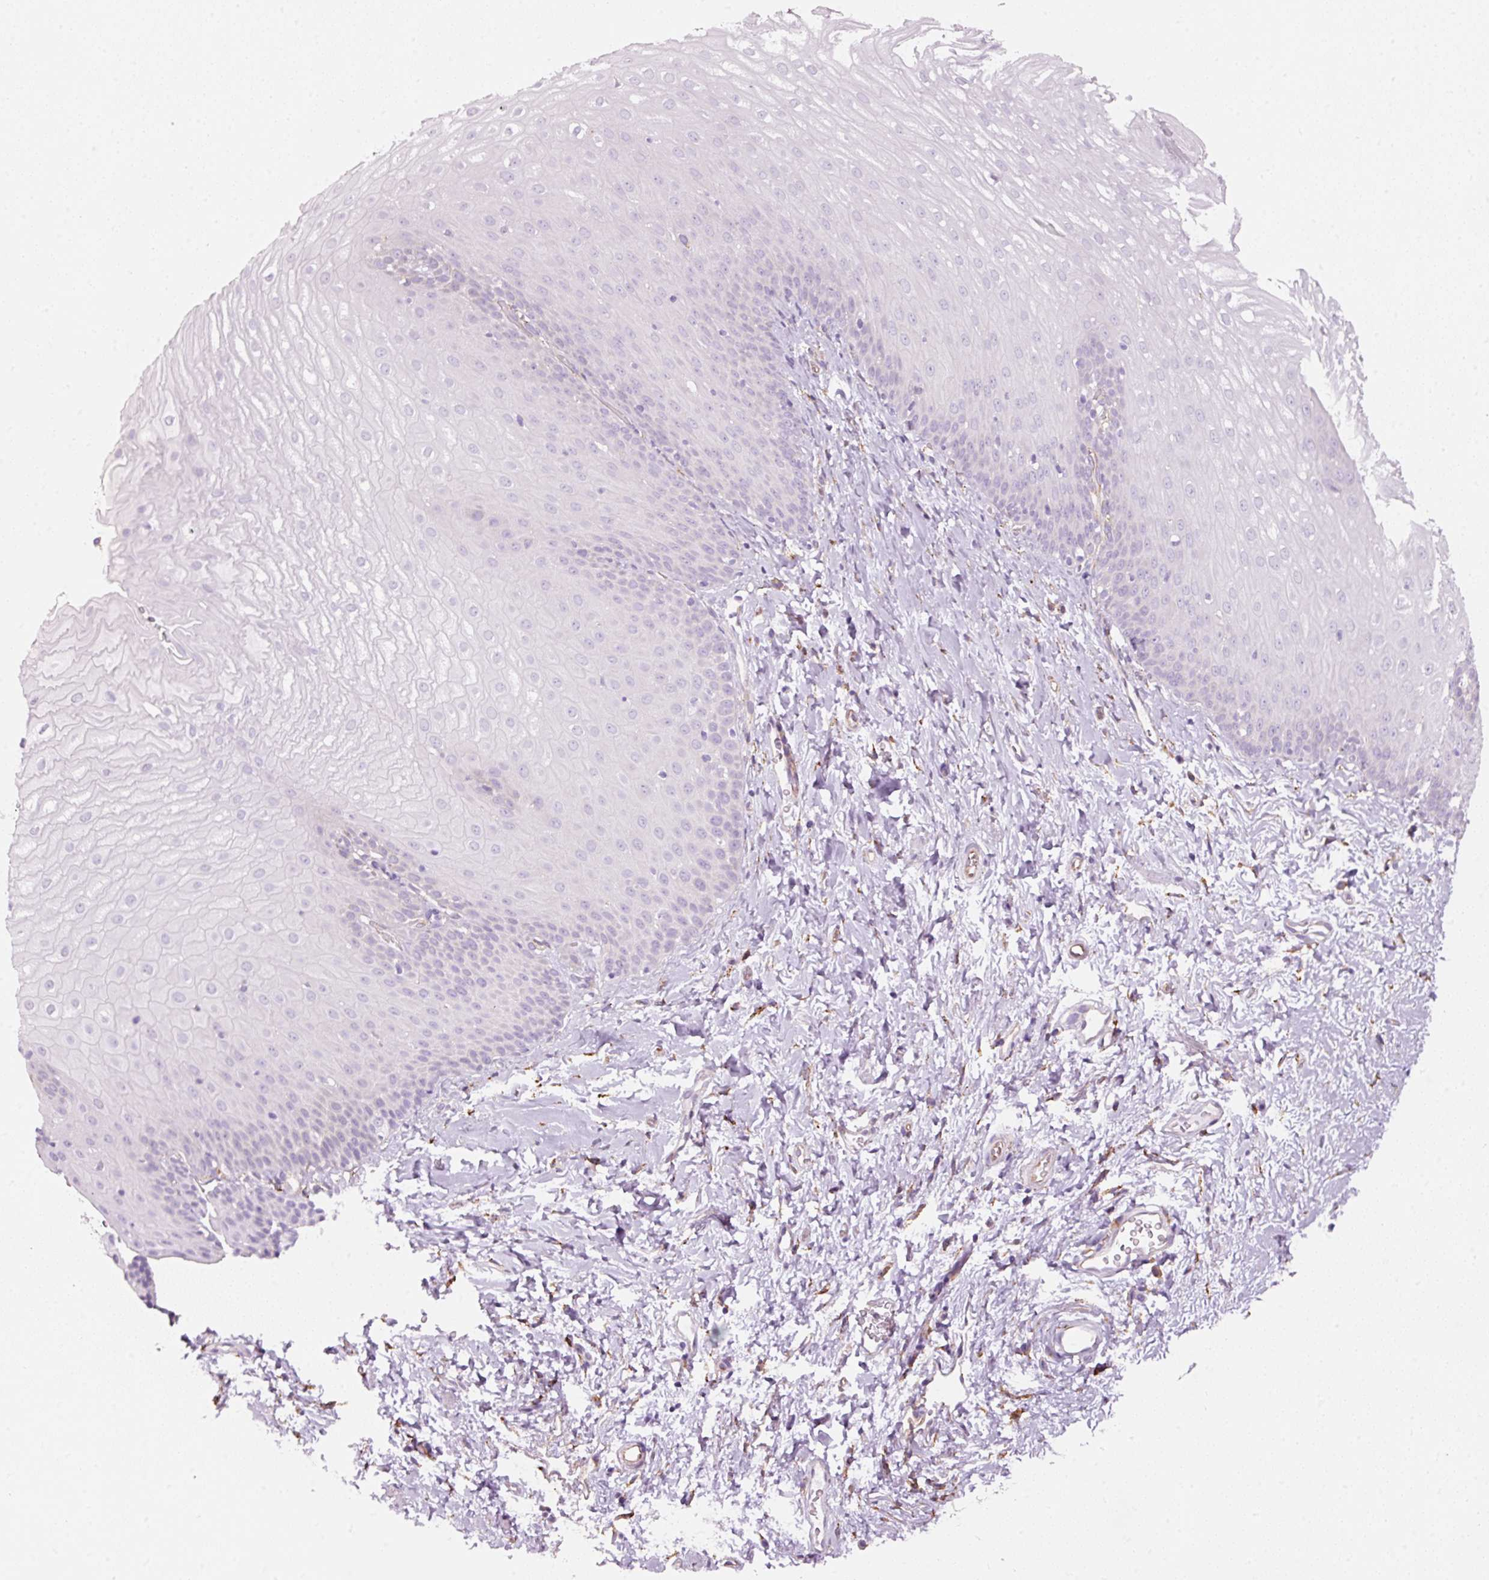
{"staining": {"intensity": "negative", "quantity": "none", "location": "none"}, "tissue": "esophagus", "cell_type": "Squamous epithelial cells", "image_type": "normal", "snomed": [{"axis": "morphology", "description": "Normal tissue, NOS"}, {"axis": "topography", "description": "Esophagus"}], "caption": "High magnification brightfield microscopy of normal esophagus stained with DAB (3,3'-diaminobenzidine) (brown) and counterstained with hematoxylin (blue): squamous epithelial cells show no significant expression.", "gene": "GCG", "patient": {"sex": "male", "age": 70}}